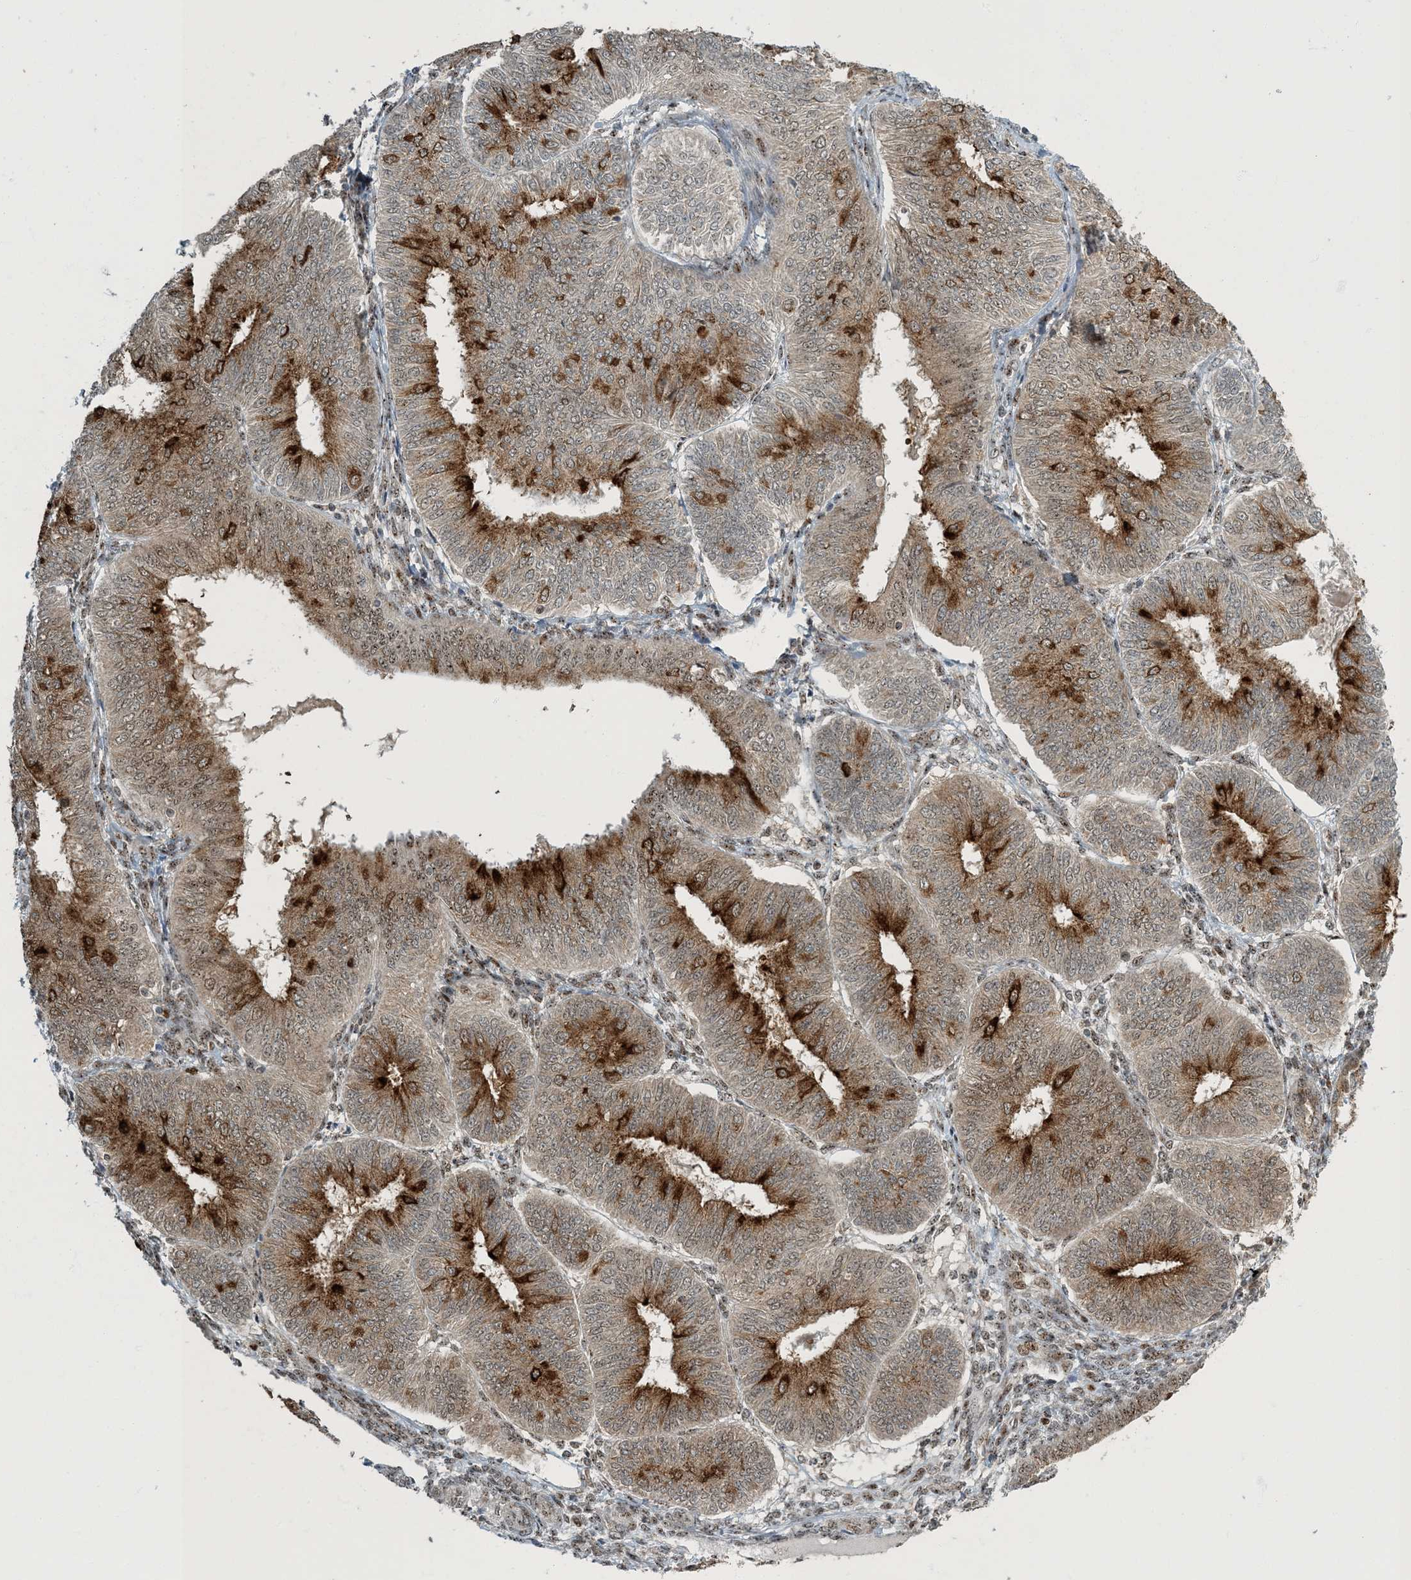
{"staining": {"intensity": "moderate", "quantity": ">75%", "location": "cytoplasmic/membranous"}, "tissue": "endometrial cancer", "cell_type": "Tumor cells", "image_type": "cancer", "snomed": [{"axis": "morphology", "description": "Adenocarcinoma, NOS"}, {"axis": "topography", "description": "Endometrium"}], "caption": "About >75% of tumor cells in human adenocarcinoma (endometrial) show moderate cytoplasmic/membranous protein staining as visualized by brown immunohistochemical staining.", "gene": "MBD1", "patient": {"sex": "female", "age": 58}}